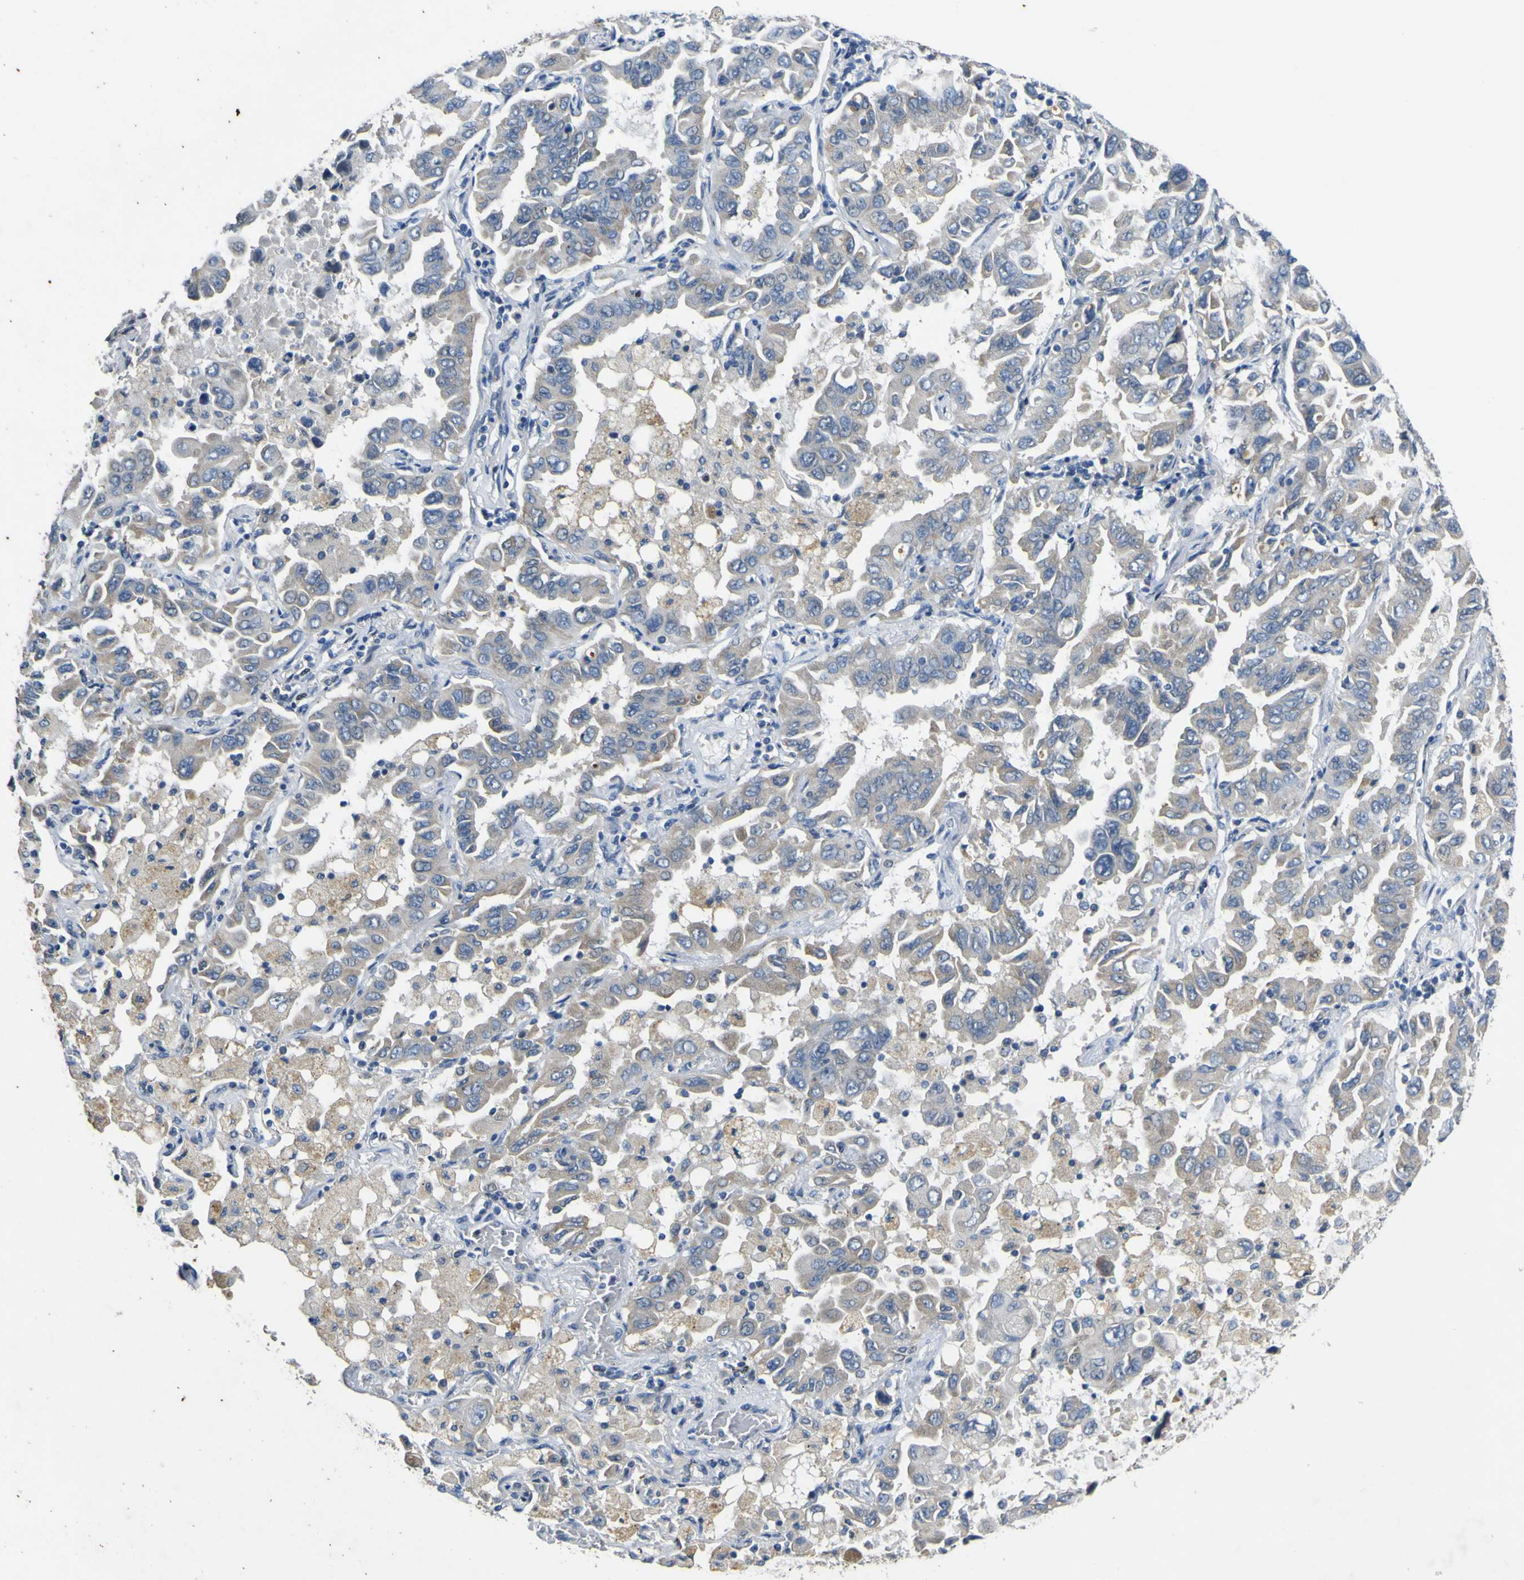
{"staining": {"intensity": "weak", "quantity": "<25%", "location": "cytoplasmic/membranous"}, "tissue": "lung cancer", "cell_type": "Tumor cells", "image_type": "cancer", "snomed": [{"axis": "morphology", "description": "Adenocarcinoma, NOS"}, {"axis": "topography", "description": "Lung"}], "caption": "This is a micrograph of IHC staining of lung cancer, which shows no expression in tumor cells.", "gene": "LDLR", "patient": {"sex": "male", "age": 64}}